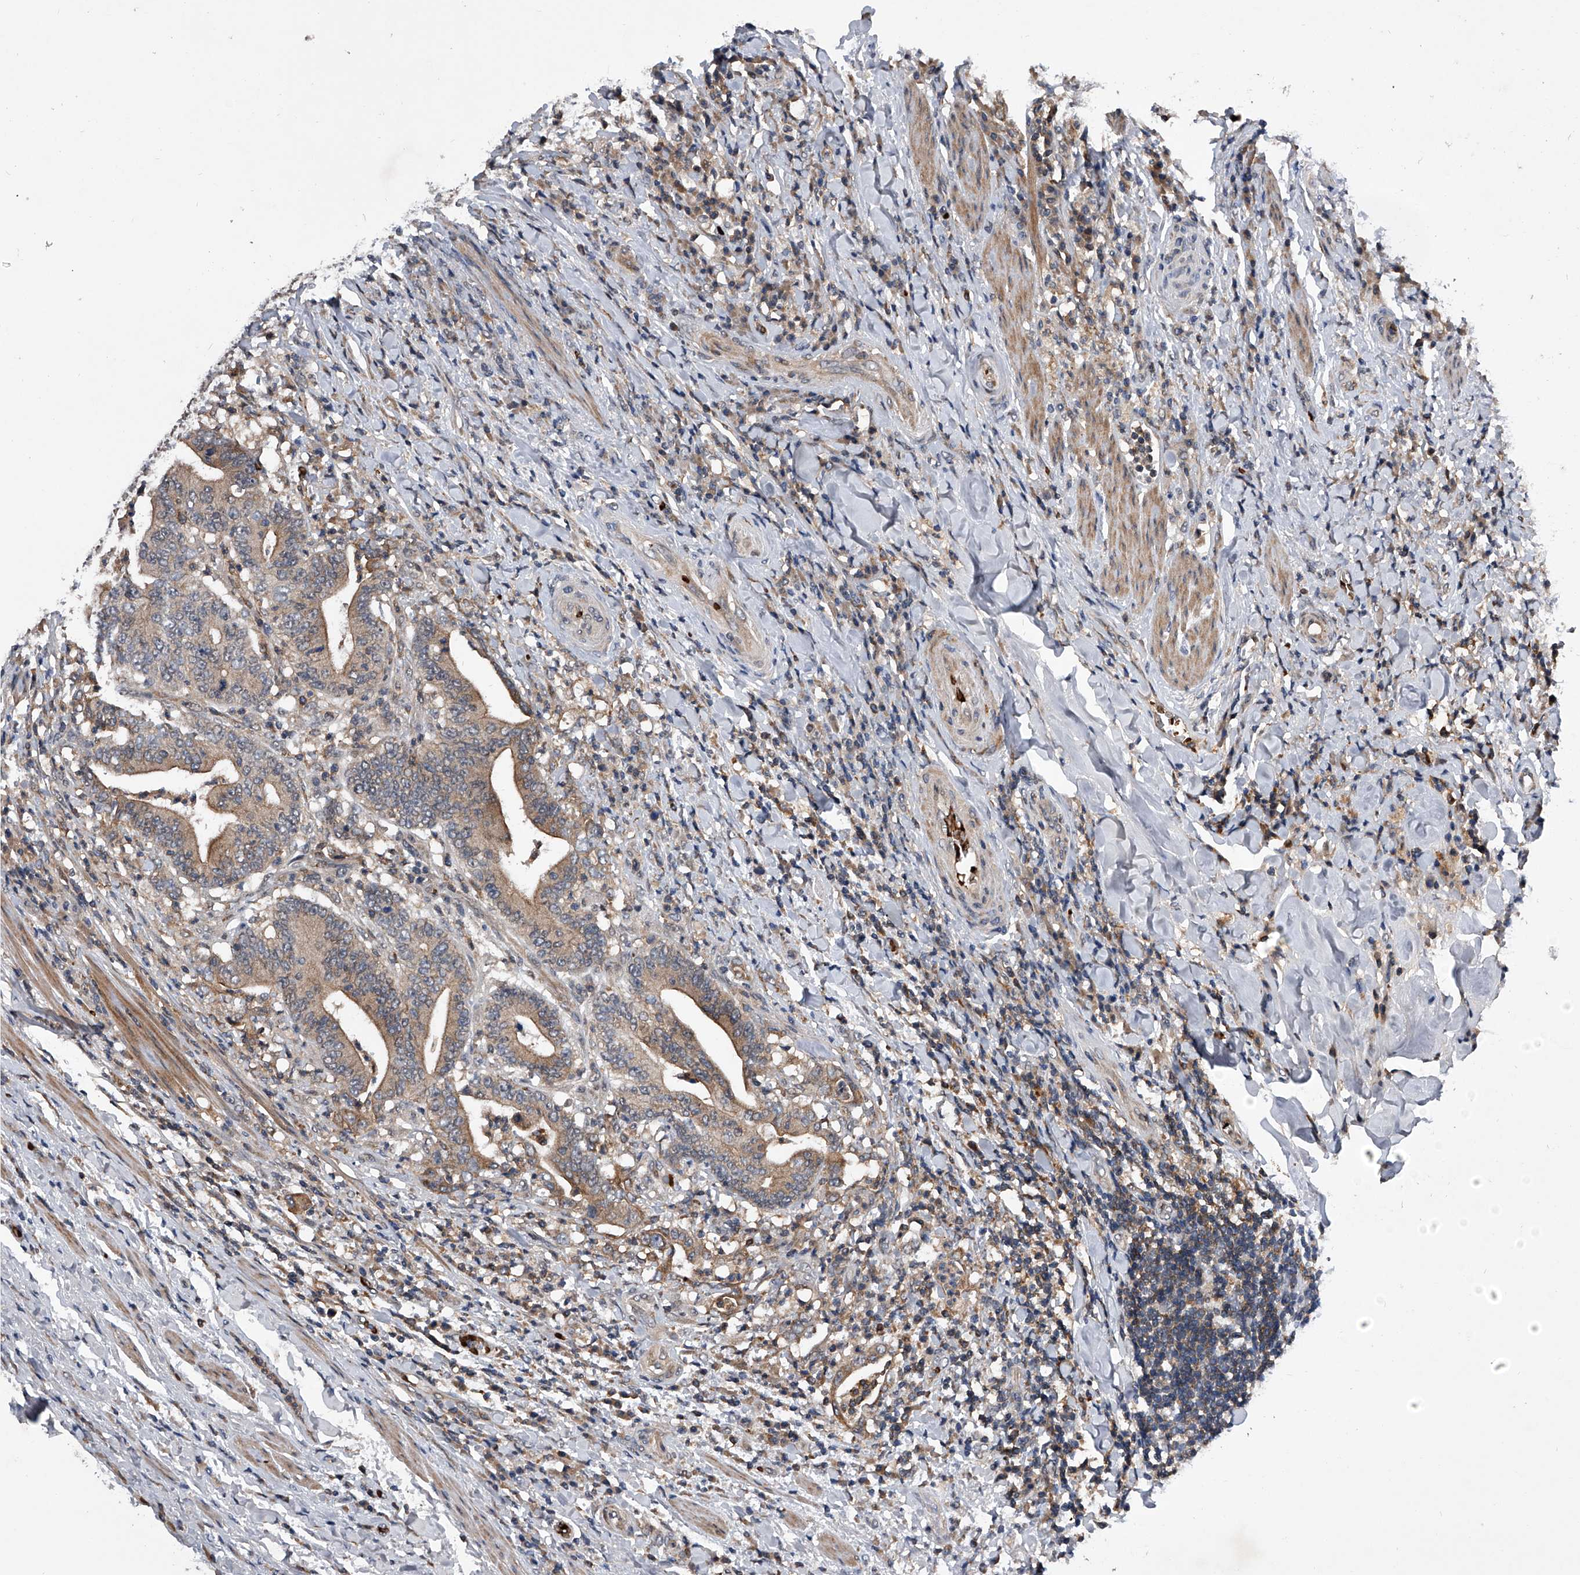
{"staining": {"intensity": "weak", "quantity": "25%-75%", "location": "cytoplasmic/membranous"}, "tissue": "colorectal cancer", "cell_type": "Tumor cells", "image_type": "cancer", "snomed": [{"axis": "morphology", "description": "Adenocarcinoma, NOS"}, {"axis": "topography", "description": "Colon"}], "caption": "Tumor cells reveal low levels of weak cytoplasmic/membranous positivity in about 25%-75% of cells in human colorectal cancer. (IHC, brightfield microscopy, high magnification).", "gene": "ZNF30", "patient": {"sex": "female", "age": 66}}